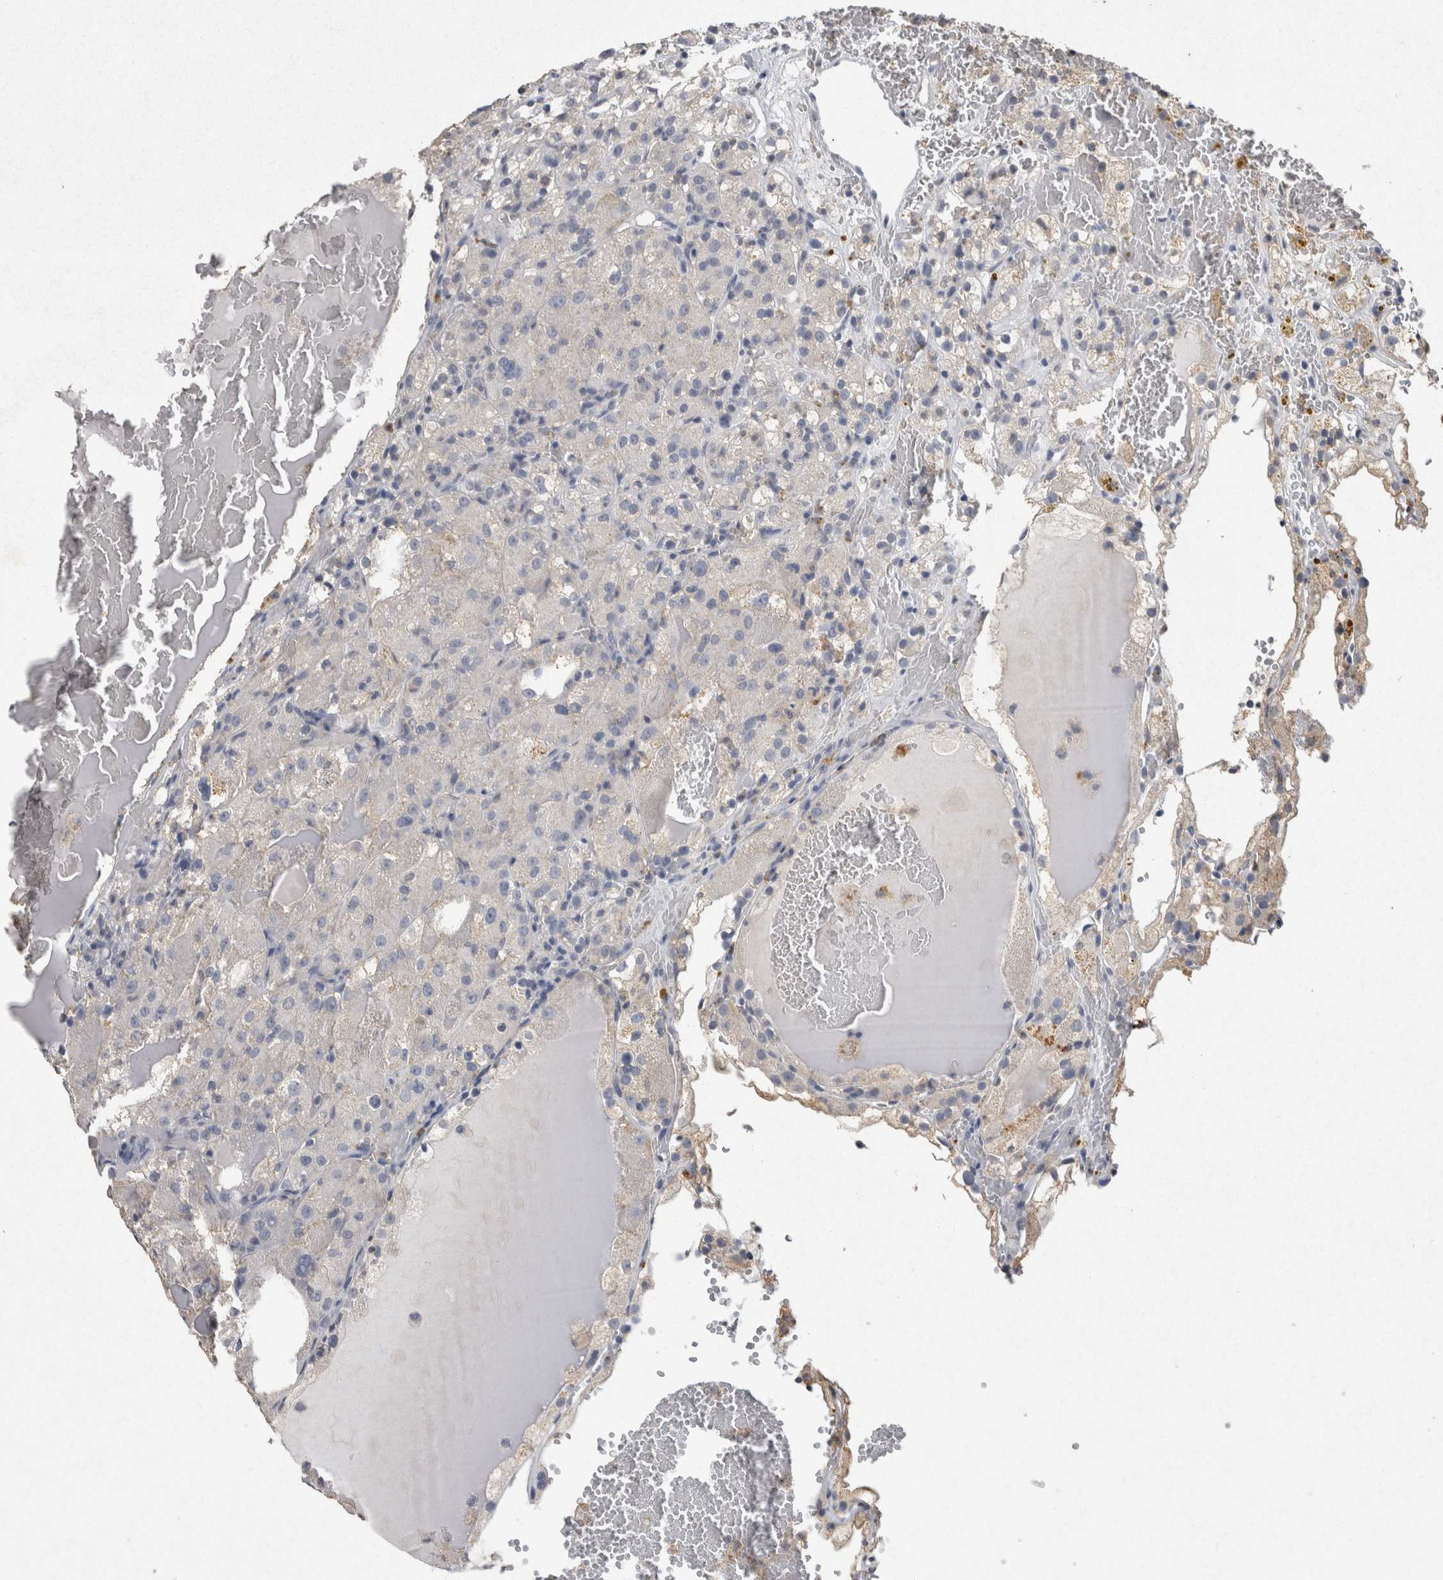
{"staining": {"intensity": "negative", "quantity": "none", "location": "none"}, "tissue": "renal cancer", "cell_type": "Tumor cells", "image_type": "cancer", "snomed": [{"axis": "morphology", "description": "Normal tissue, NOS"}, {"axis": "morphology", "description": "Adenocarcinoma, NOS"}, {"axis": "topography", "description": "Kidney"}], "caption": "Renal cancer (adenocarcinoma) was stained to show a protein in brown. There is no significant expression in tumor cells.", "gene": "CNTFR", "patient": {"sex": "male", "age": 61}}